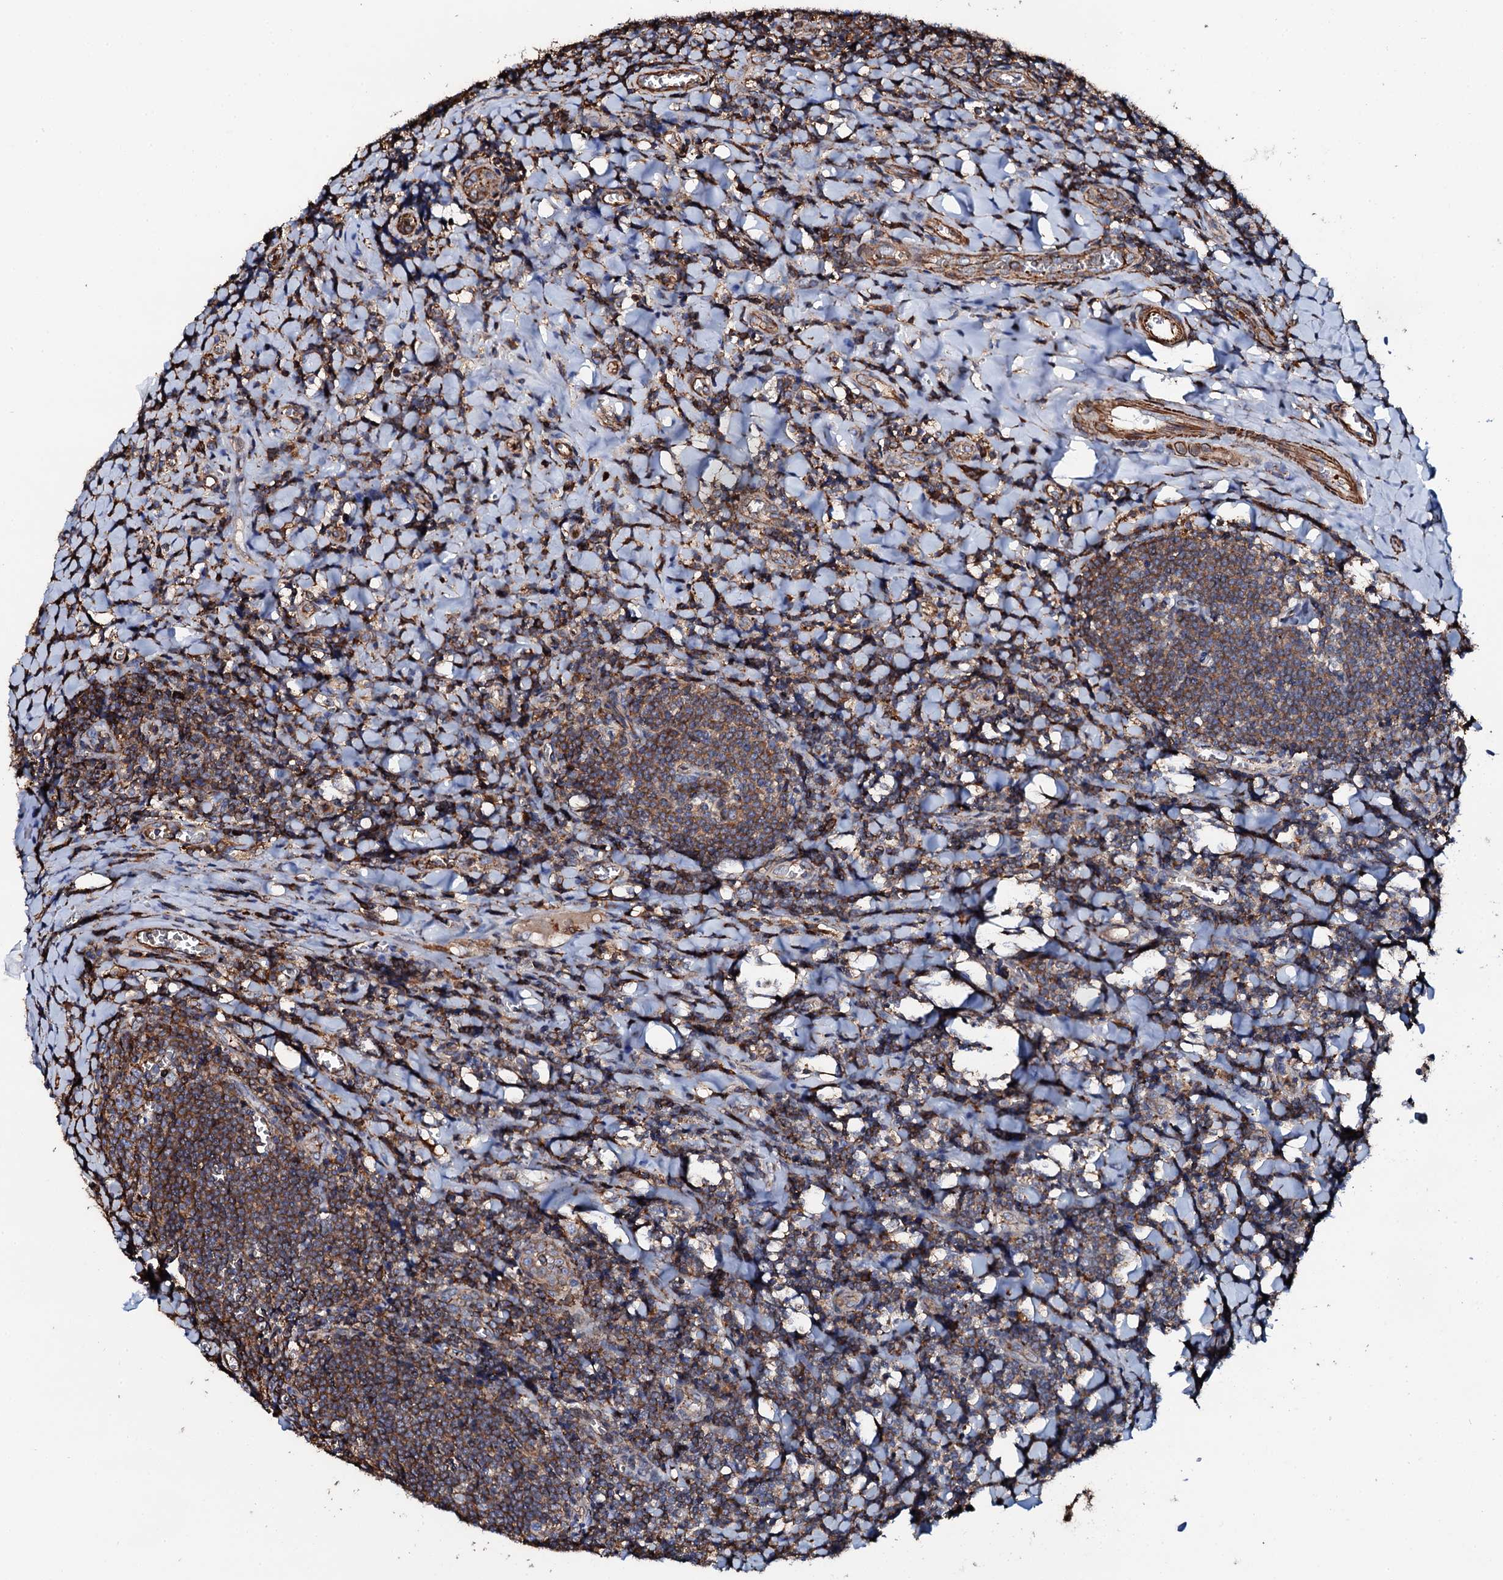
{"staining": {"intensity": "strong", "quantity": "25%-75%", "location": "cytoplasmic/membranous"}, "tissue": "tonsil", "cell_type": "Germinal center cells", "image_type": "normal", "snomed": [{"axis": "morphology", "description": "Normal tissue, NOS"}, {"axis": "topography", "description": "Tonsil"}], "caption": "High-power microscopy captured an immunohistochemistry histopathology image of normal tonsil, revealing strong cytoplasmic/membranous positivity in approximately 25%-75% of germinal center cells.", "gene": "INTS10", "patient": {"sex": "male", "age": 27}}